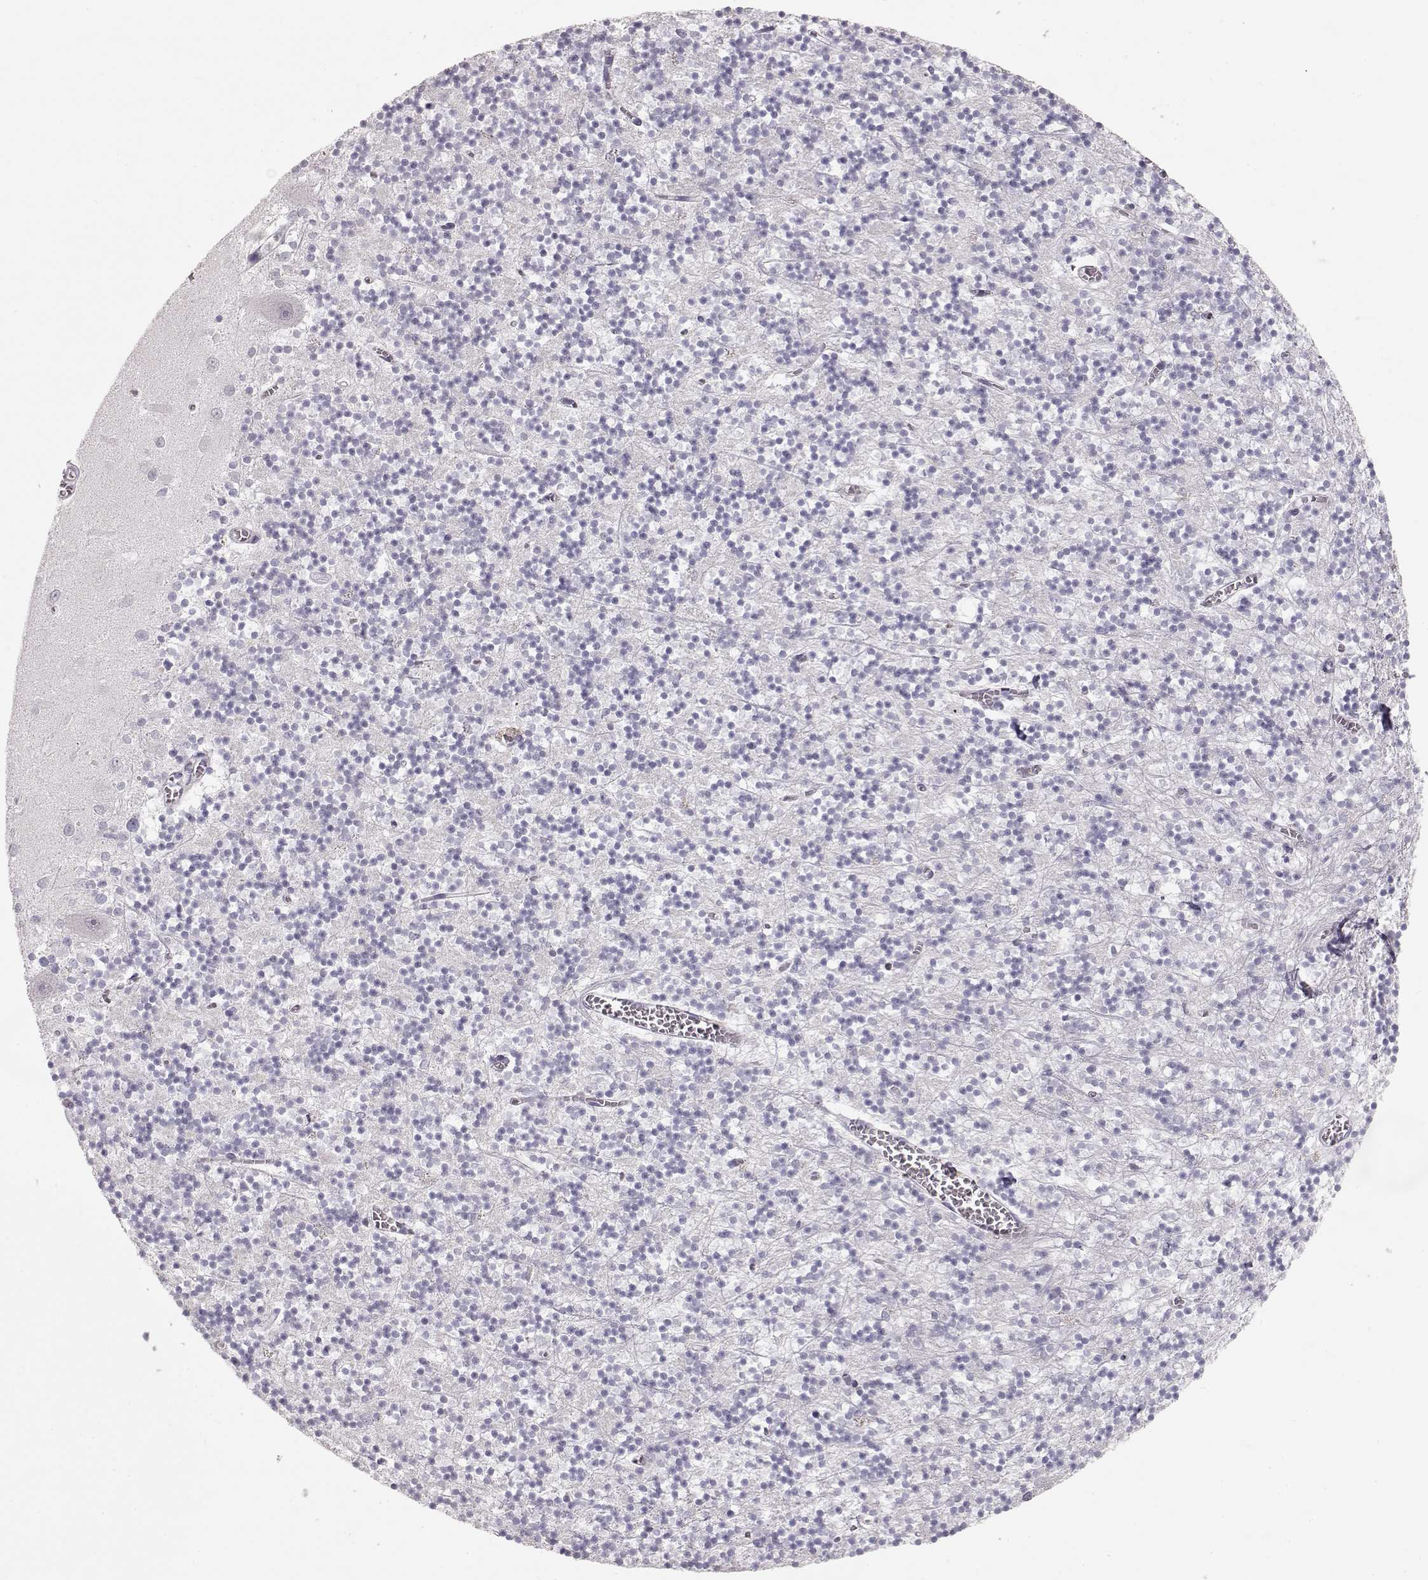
{"staining": {"intensity": "negative", "quantity": "none", "location": "none"}, "tissue": "cerebellum", "cell_type": "Cells in granular layer", "image_type": "normal", "snomed": [{"axis": "morphology", "description": "Normal tissue, NOS"}, {"axis": "topography", "description": "Cerebellum"}], "caption": "An immunohistochemistry (IHC) micrograph of benign cerebellum is shown. There is no staining in cells in granular layer of cerebellum.", "gene": "FAM205A", "patient": {"sex": "female", "age": 64}}